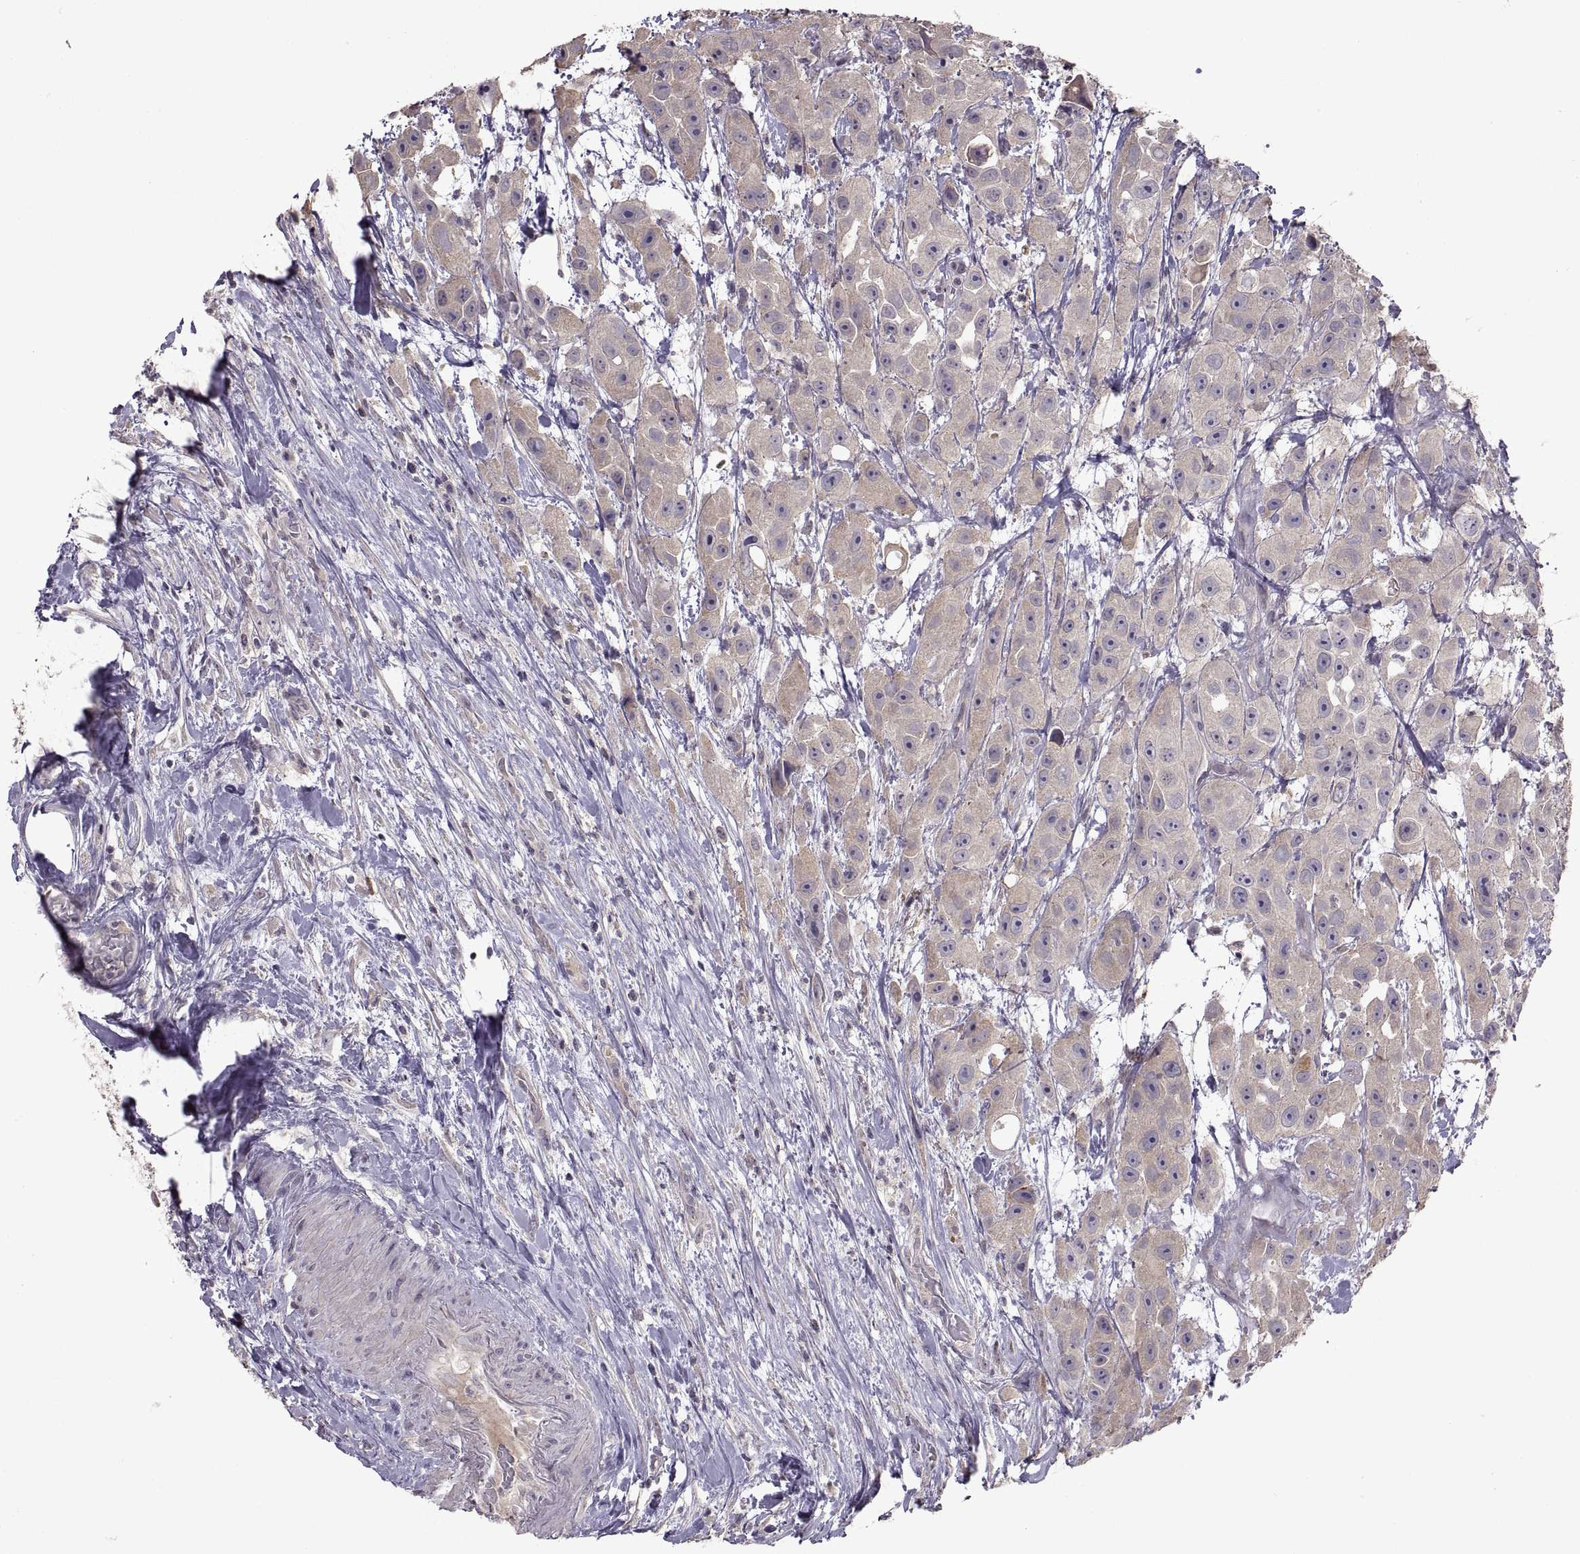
{"staining": {"intensity": "negative", "quantity": "none", "location": "none"}, "tissue": "urothelial cancer", "cell_type": "Tumor cells", "image_type": "cancer", "snomed": [{"axis": "morphology", "description": "Urothelial carcinoma, High grade"}, {"axis": "topography", "description": "Urinary bladder"}], "caption": "An image of urothelial carcinoma (high-grade) stained for a protein displays no brown staining in tumor cells.", "gene": "NMNAT2", "patient": {"sex": "male", "age": 79}}